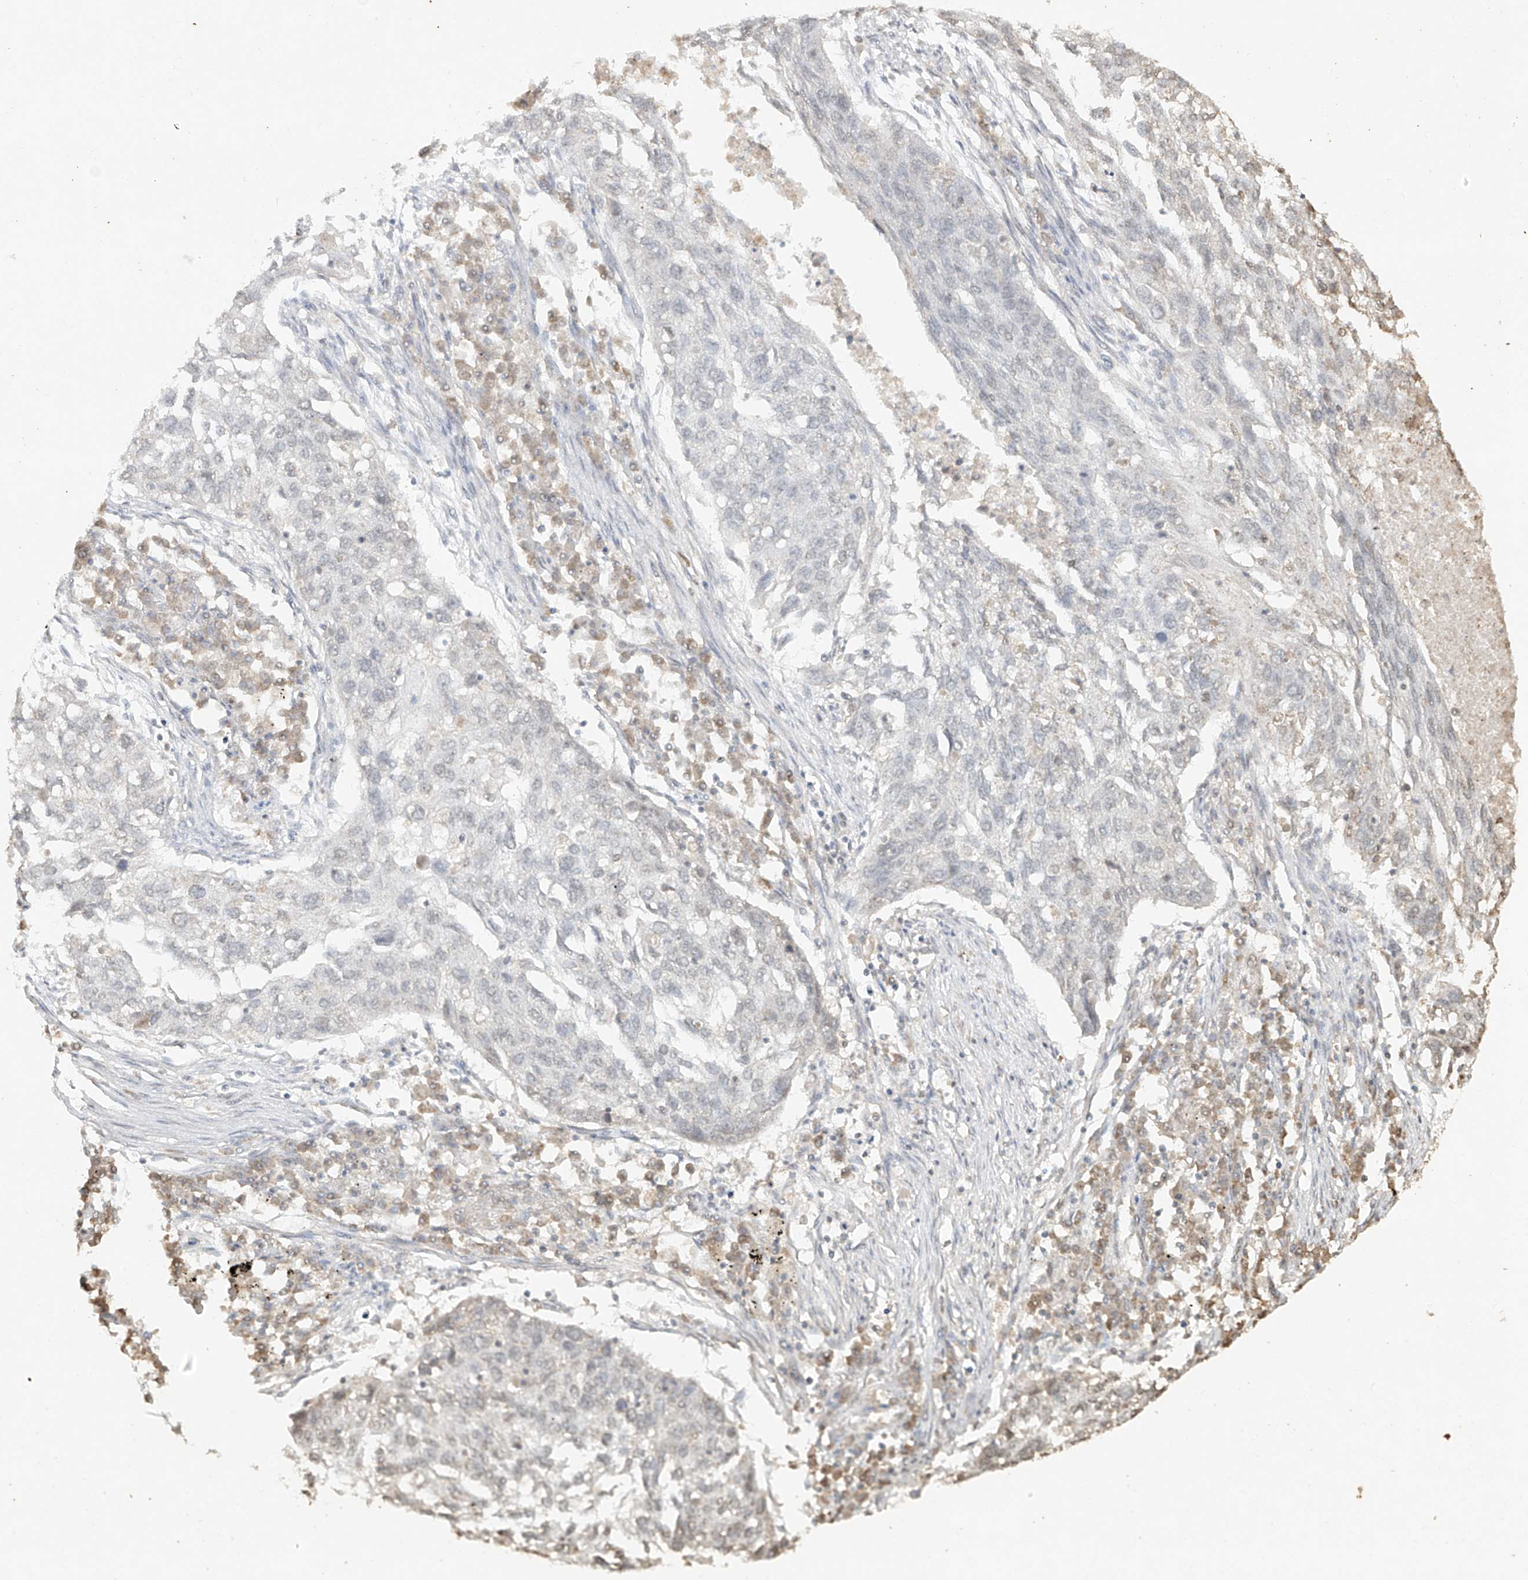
{"staining": {"intensity": "negative", "quantity": "none", "location": "none"}, "tissue": "lung cancer", "cell_type": "Tumor cells", "image_type": "cancer", "snomed": [{"axis": "morphology", "description": "Squamous cell carcinoma, NOS"}, {"axis": "topography", "description": "Lung"}], "caption": "This is a image of immunohistochemistry (IHC) staining of squamous cell carcinoma (lung), which shows no staining in tumor cells.", "gene": "TIGAR", "patient": {"sex": "female", "age": 63}}